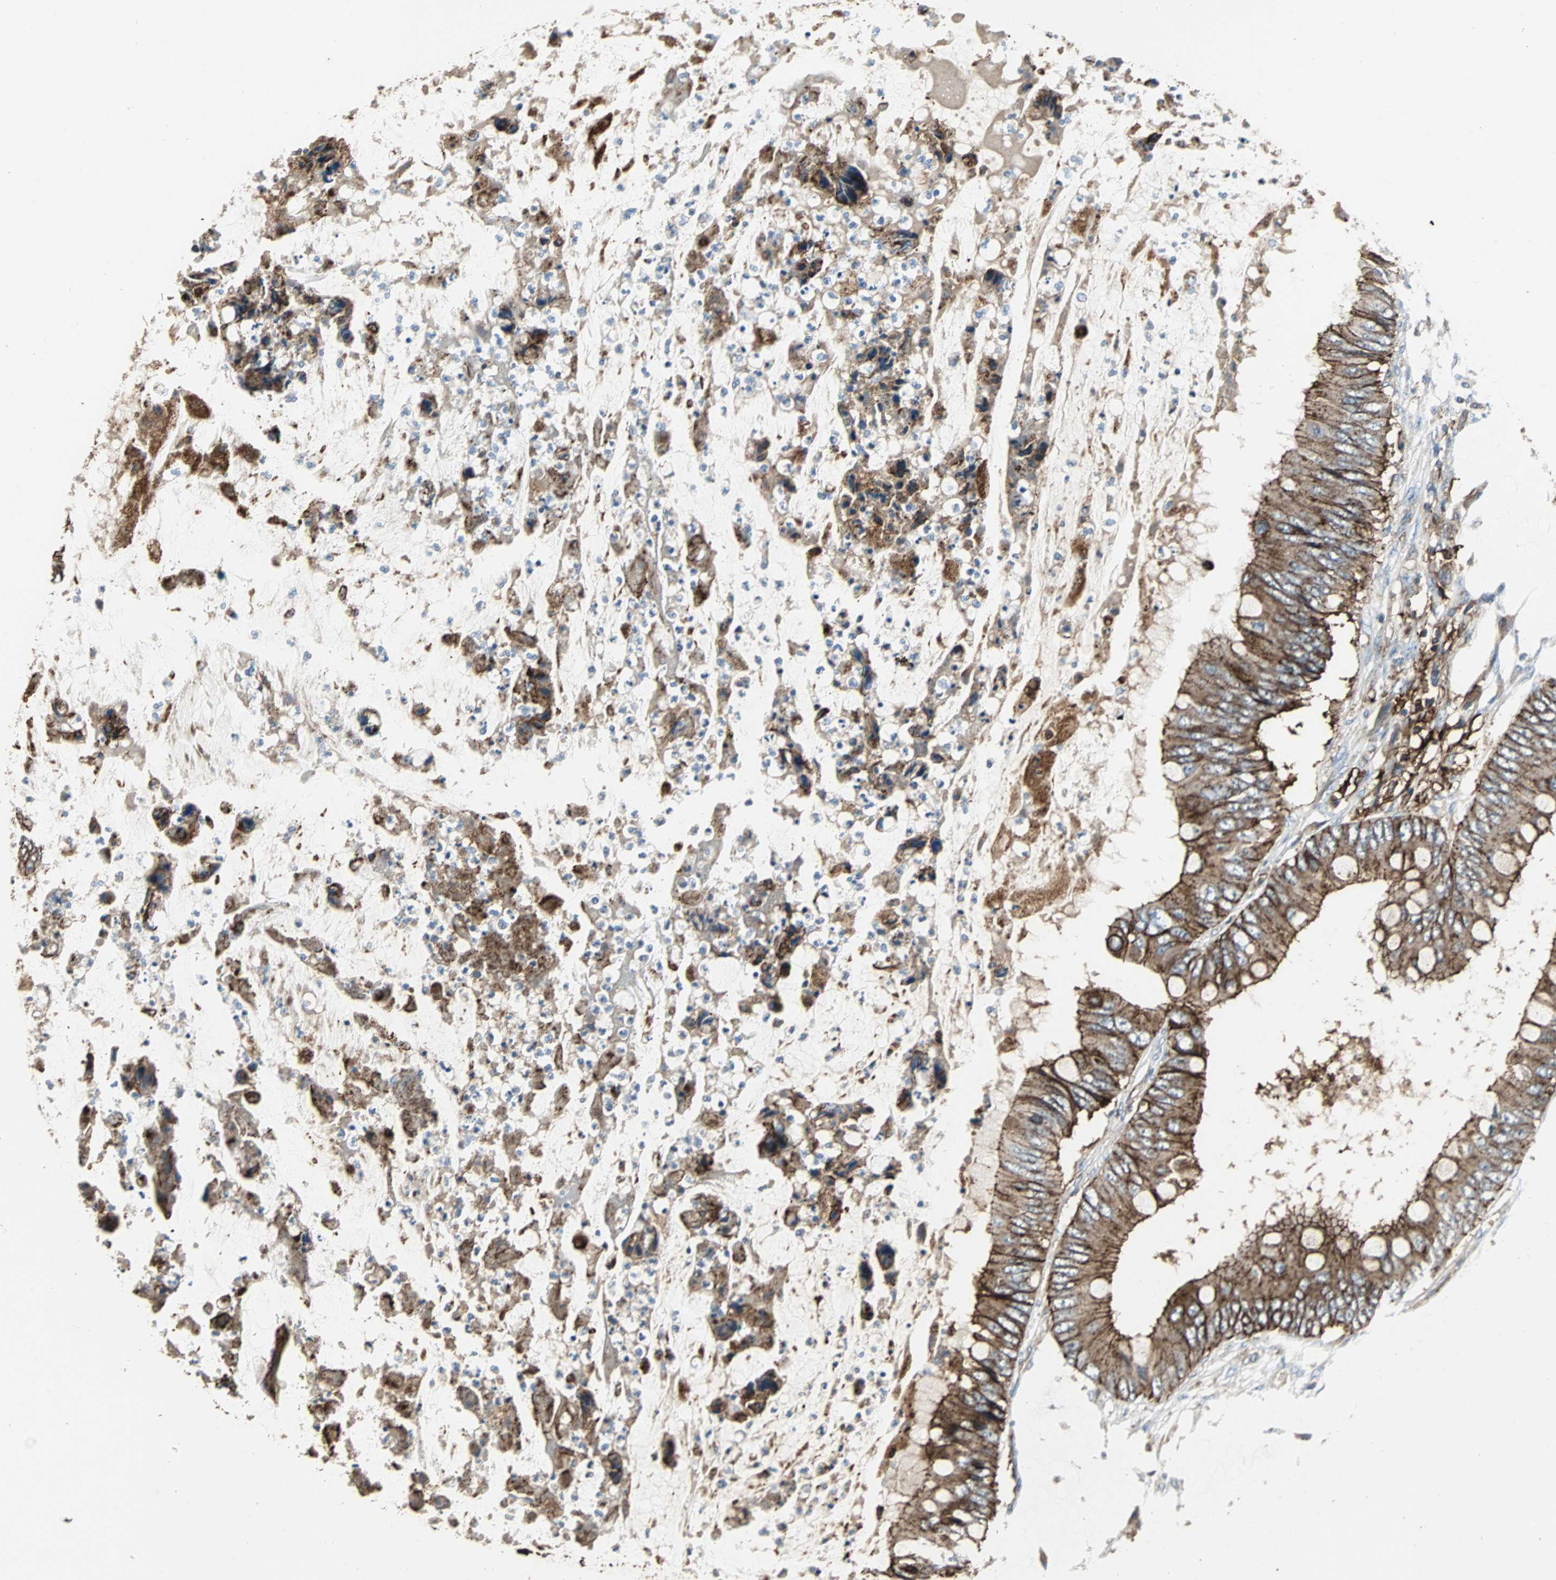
{"staining": {"intensity": "moderate", "quantity": ">75%", "location": "cytoplasmic/membranous"}, "tissue": "colorectal cancer", "cell_type": "Tumor cells", "image_type": "cancer", "snomed": [{"axis": "morphology", "description": "Normal tissue, NOS"}, {"axis": "morphology", "description": "Adenocarcinoma, NOS"}, {"axis": "topography", "description": "Rectum"}, {"axis": "topography", "description": "Peripheral nerve tissue"}], "caption": "Immunohistochemical staining of adenocarcinoma (colorectal) reveals medium levels of moderate cytoplasmic/membranous expression in about >75% of tumor cells. (Brightfield microscopy of DAB IHC at high magnification).", "gene": "F11R", "patient": {"sex": "female", "age": 77}}